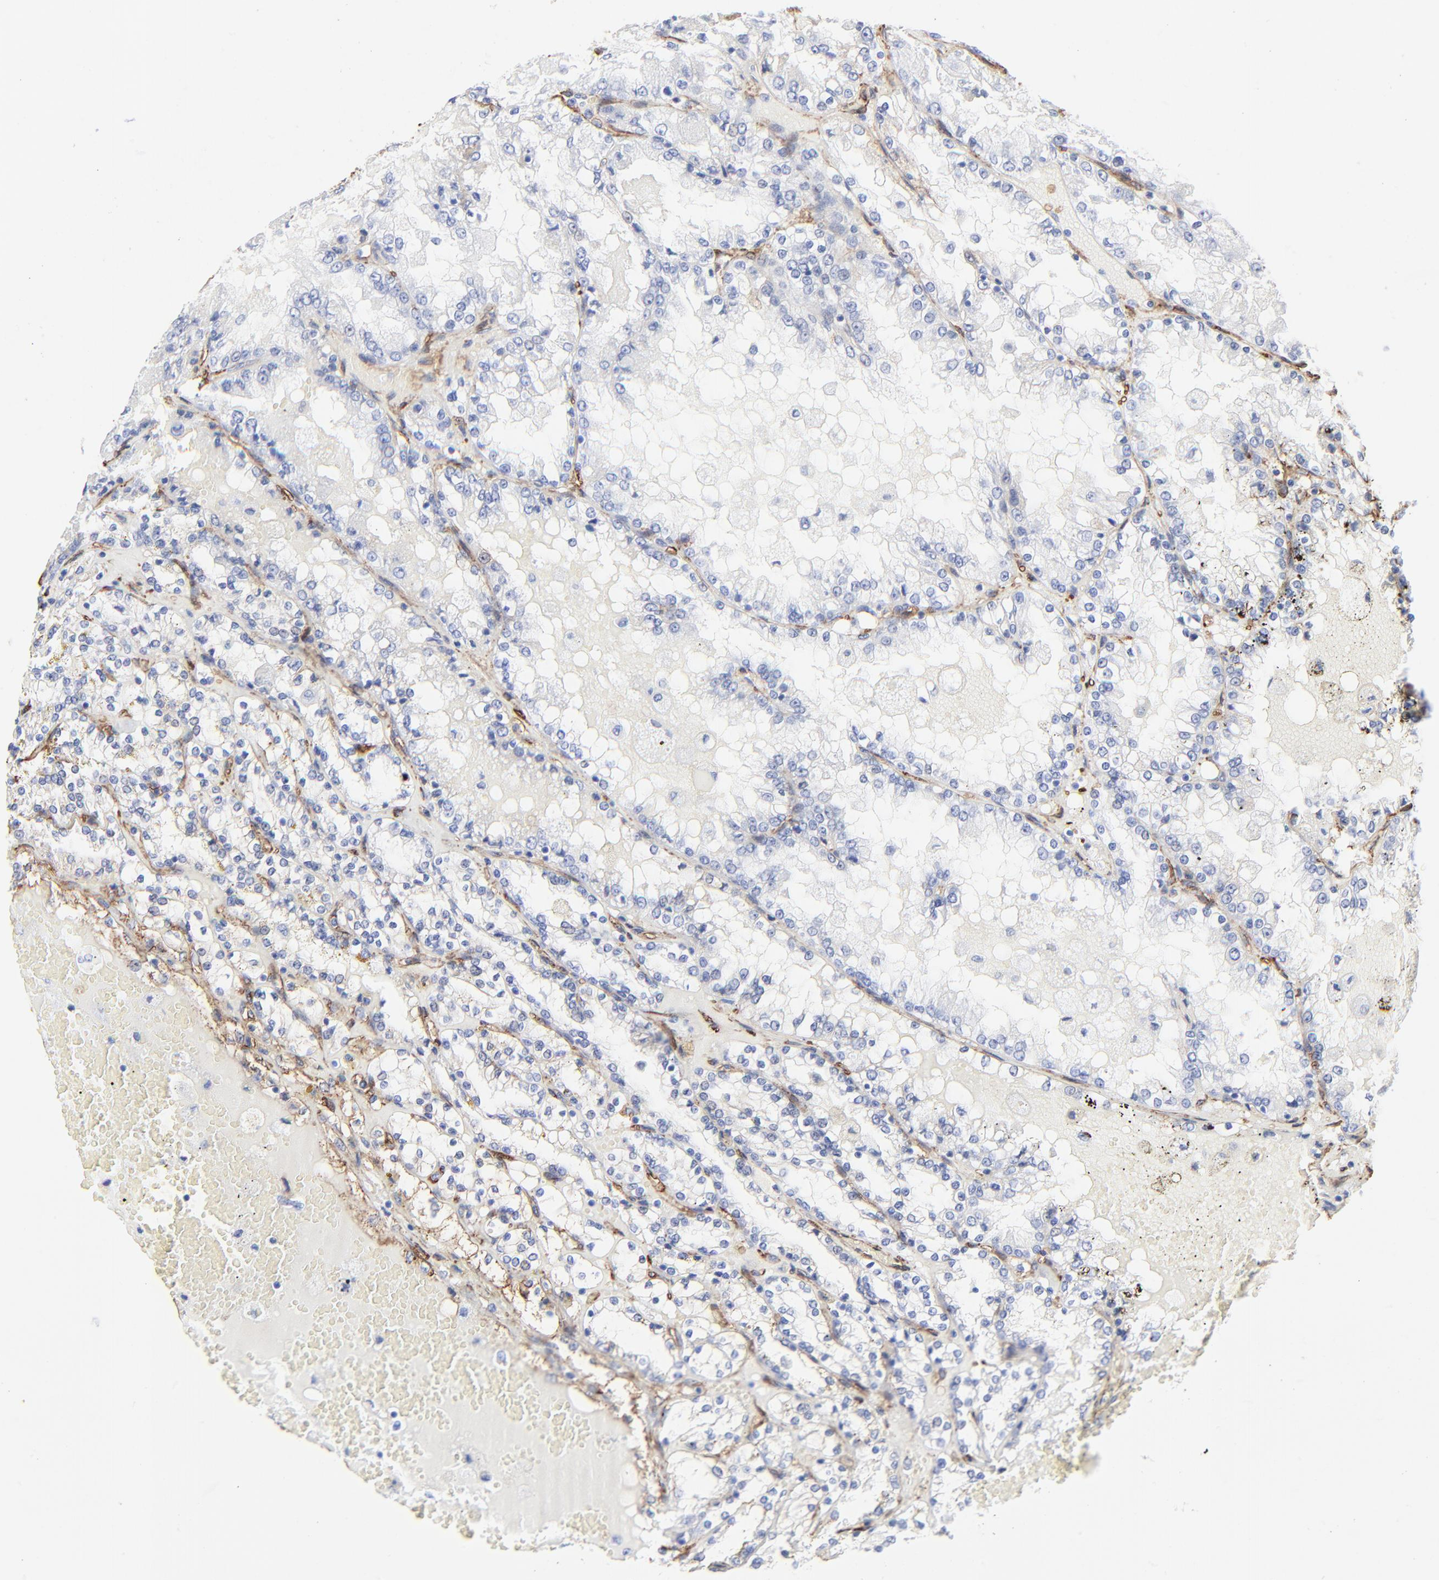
{"staining": {"intensity": "negative", "quantity": "none", "location": "none"}, "tissue": "renal cancer", "cell_type": "Tumor cells", "image_type": "cancer", "snomed": [{"axis": "morphology", "description": "Adenocarcinoma, NOS"}, {"axis": "topography", "description": "Kidney"}], "caption": "Immunohistochemical staining of adenocarcinoma (renal) shows no significant positivity in tumor cells.", "gene": "CAV1", "patient": {"sex": "female", "age": 56}}